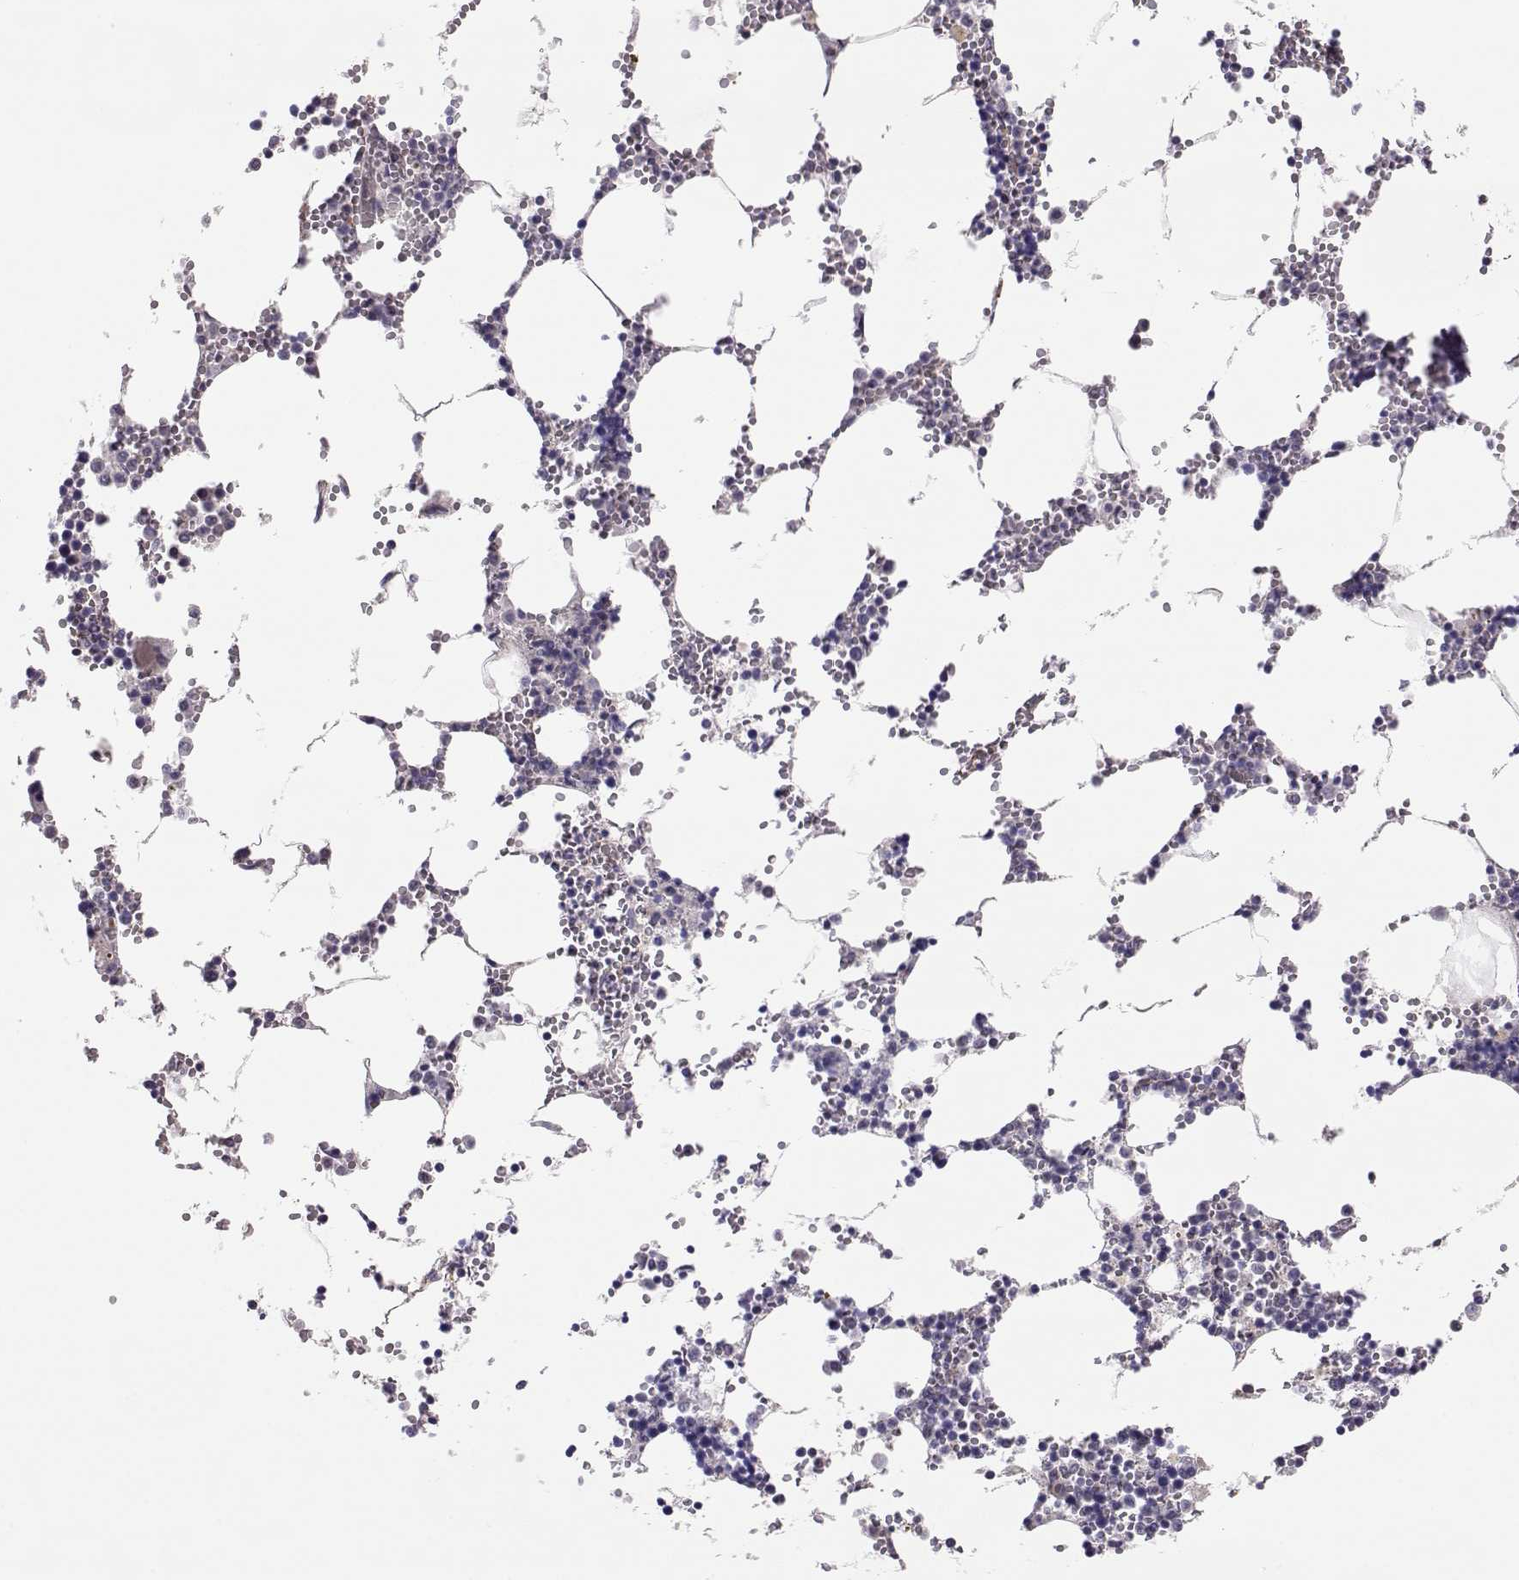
{"staining": {"intensity": "negative", "quantity": "none", "location": "none"}, "tissue": "bone marrow", "cell_type": "Hematopoietic cells", "image_type": "normal", "snomed": [{"axis": "morphology", "description": "Normal tissue, NOS"}, {"axis": "topography", "description": "Bone marrow"}], "caption": "Bone marrow stained for a protein using IHC demonstrates no positivity hematopoietic cells.", "gene": "NCAM2", "patient": {"sex": "male", "age": 54}}